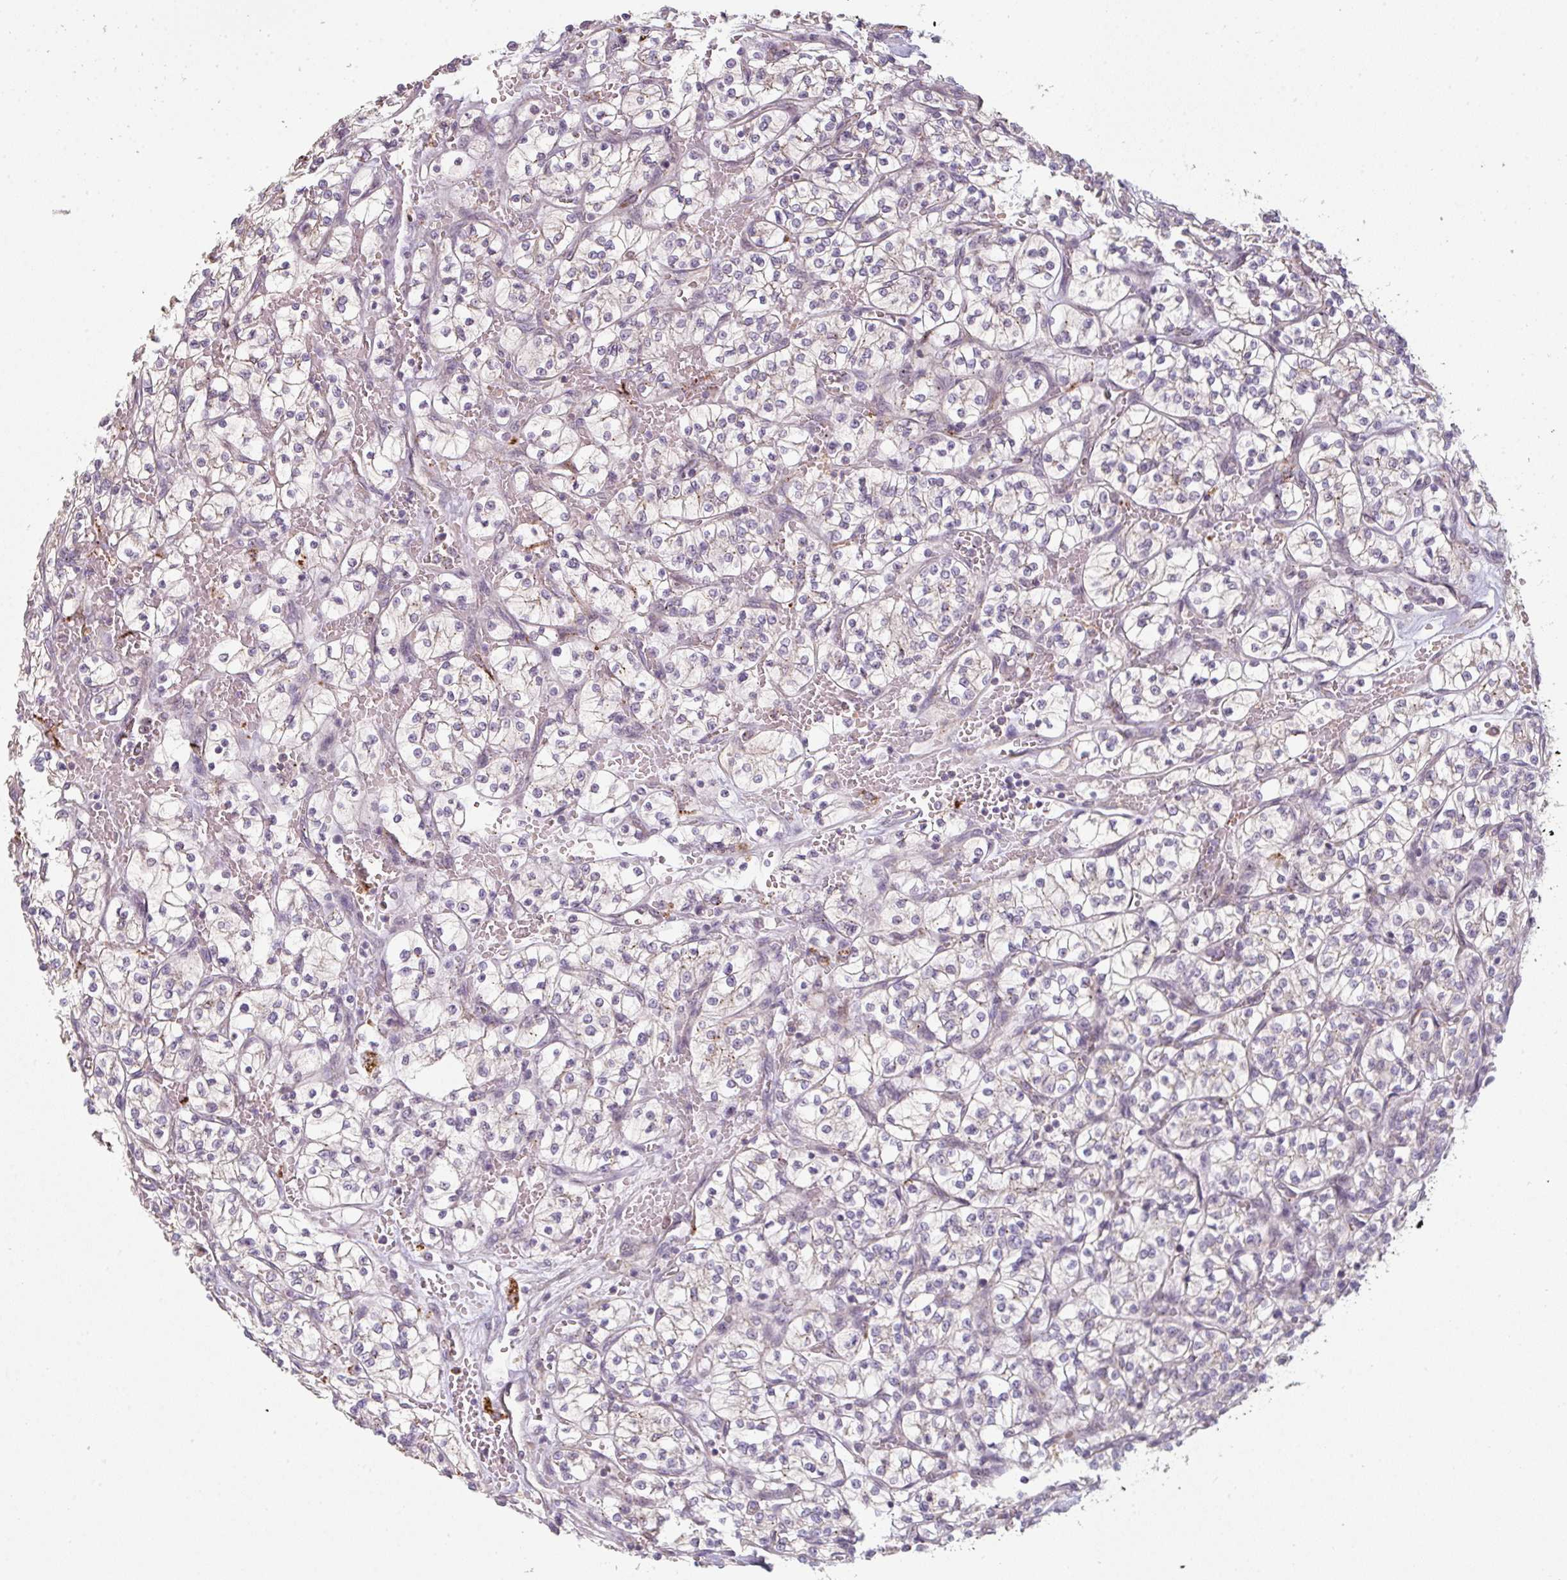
{"staining": {"intensity": "negative", "quantity": "none", "location": "none"}, "tissue": "renal cancer", "cell_type": "Tumor cells", "image_type": "cancer", "snomed": [{"axis": "morphology", "description": "Adenocarcinoma, NOS"}, {"axis": "topography", "description": "Kidney"}], "caption": "Immunohistochemistry micrograph of neoplastic tissue: renal adenocarcinoma stained with DAB (3,3'-diaminobenzidine) exhibits no significant protein positivity in tumor cells.", "gene": "TMEM237", "patient": {"sex": "female", "age": 64}}